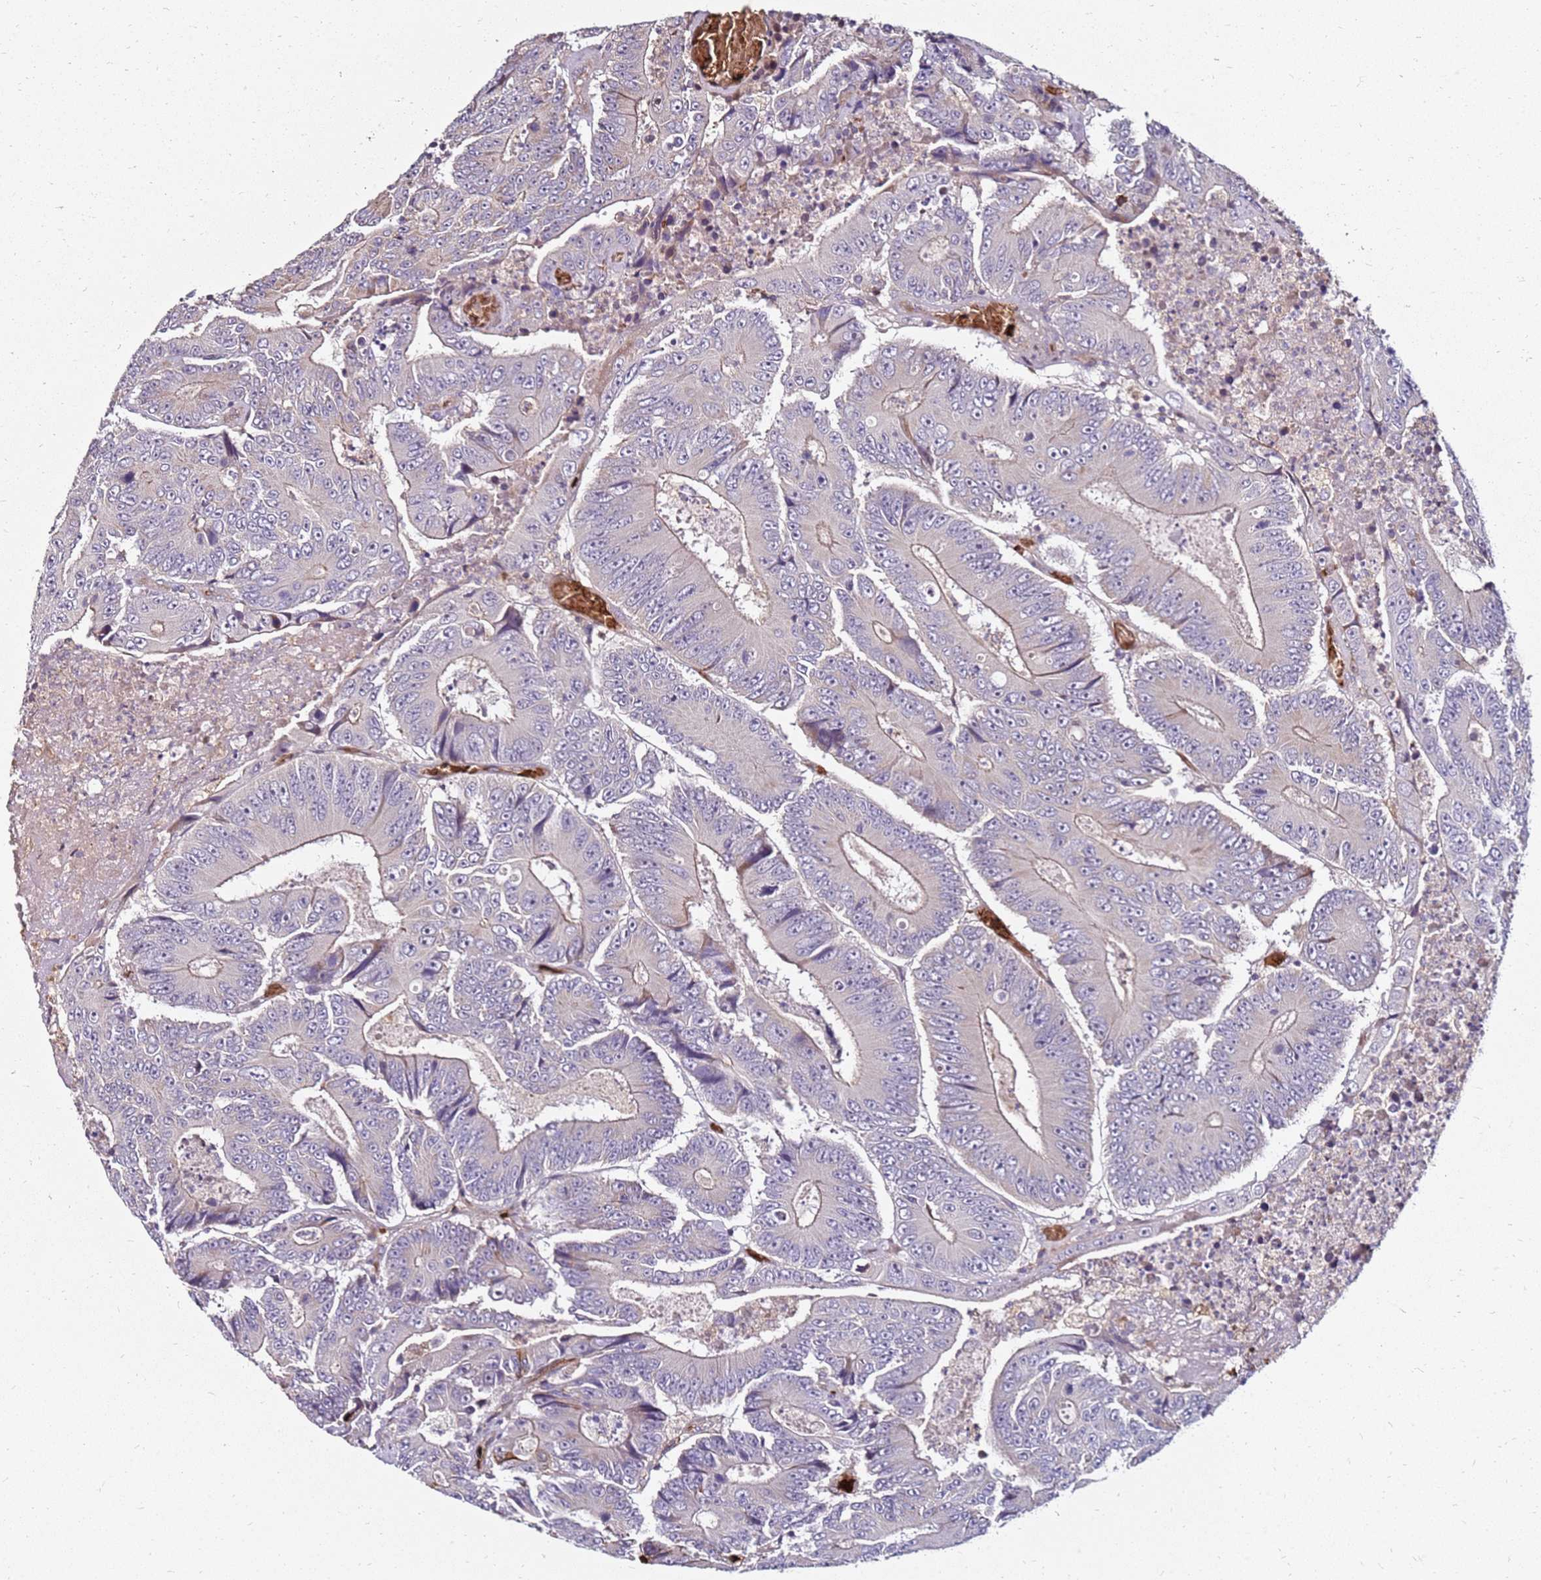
{"staining": {"intensity": "negative", "quantity": "none", "location": "none"}, "tissue": "colorectal cancer", "cell_type": "Tumor cells", "image_type": "cancer", "snomed": [{"axis": "morphology", "description": "Adenocarcinoma, NOS"}, {"axis": "topography", "description": "Colon"}], "caption": "Histopathology image shows no protein positivity in tumor cells of colorectal cancer tissue.", "gene": "RNF11", "patient": {"sex": "male", "age": 83}}